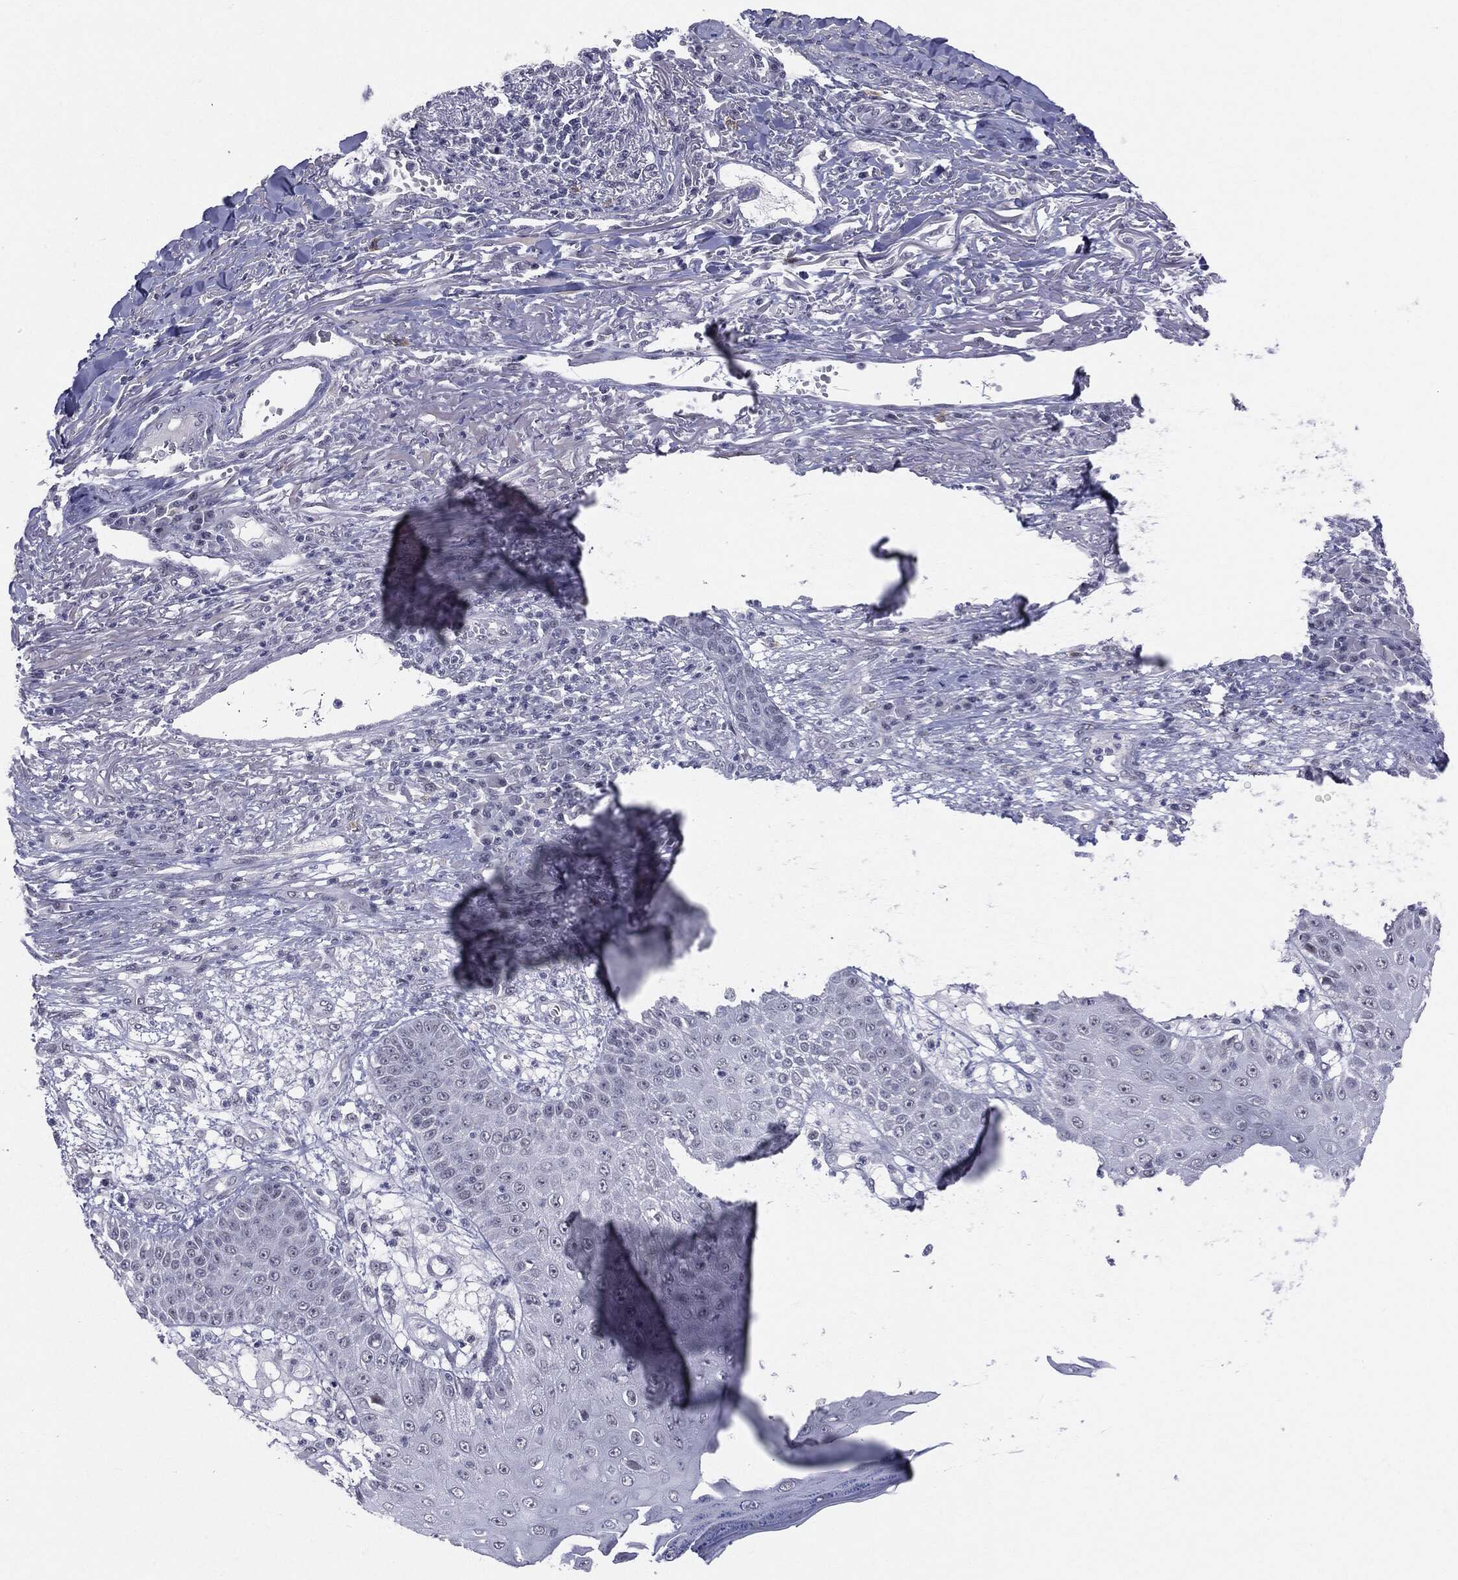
{"staining": {"intensity": "negative", "quantity": "none", "location": "none"}, "tissue": "skin cancer", "cell_type": "Tumor cells", "image_type": "cancer", "snomed": [{"axis": "morphology", "description": "Squamous cell carcinoma, NOS"}, {"axis": "topography", "description": "Skin"}], "caption": "The IHC photomicrograph has no significant positivity in tumor cells of squamous cell carcinoma (skin) tissue.", "gene": "SLC5A5", "patient": {"sex": "male", "age": 82}}